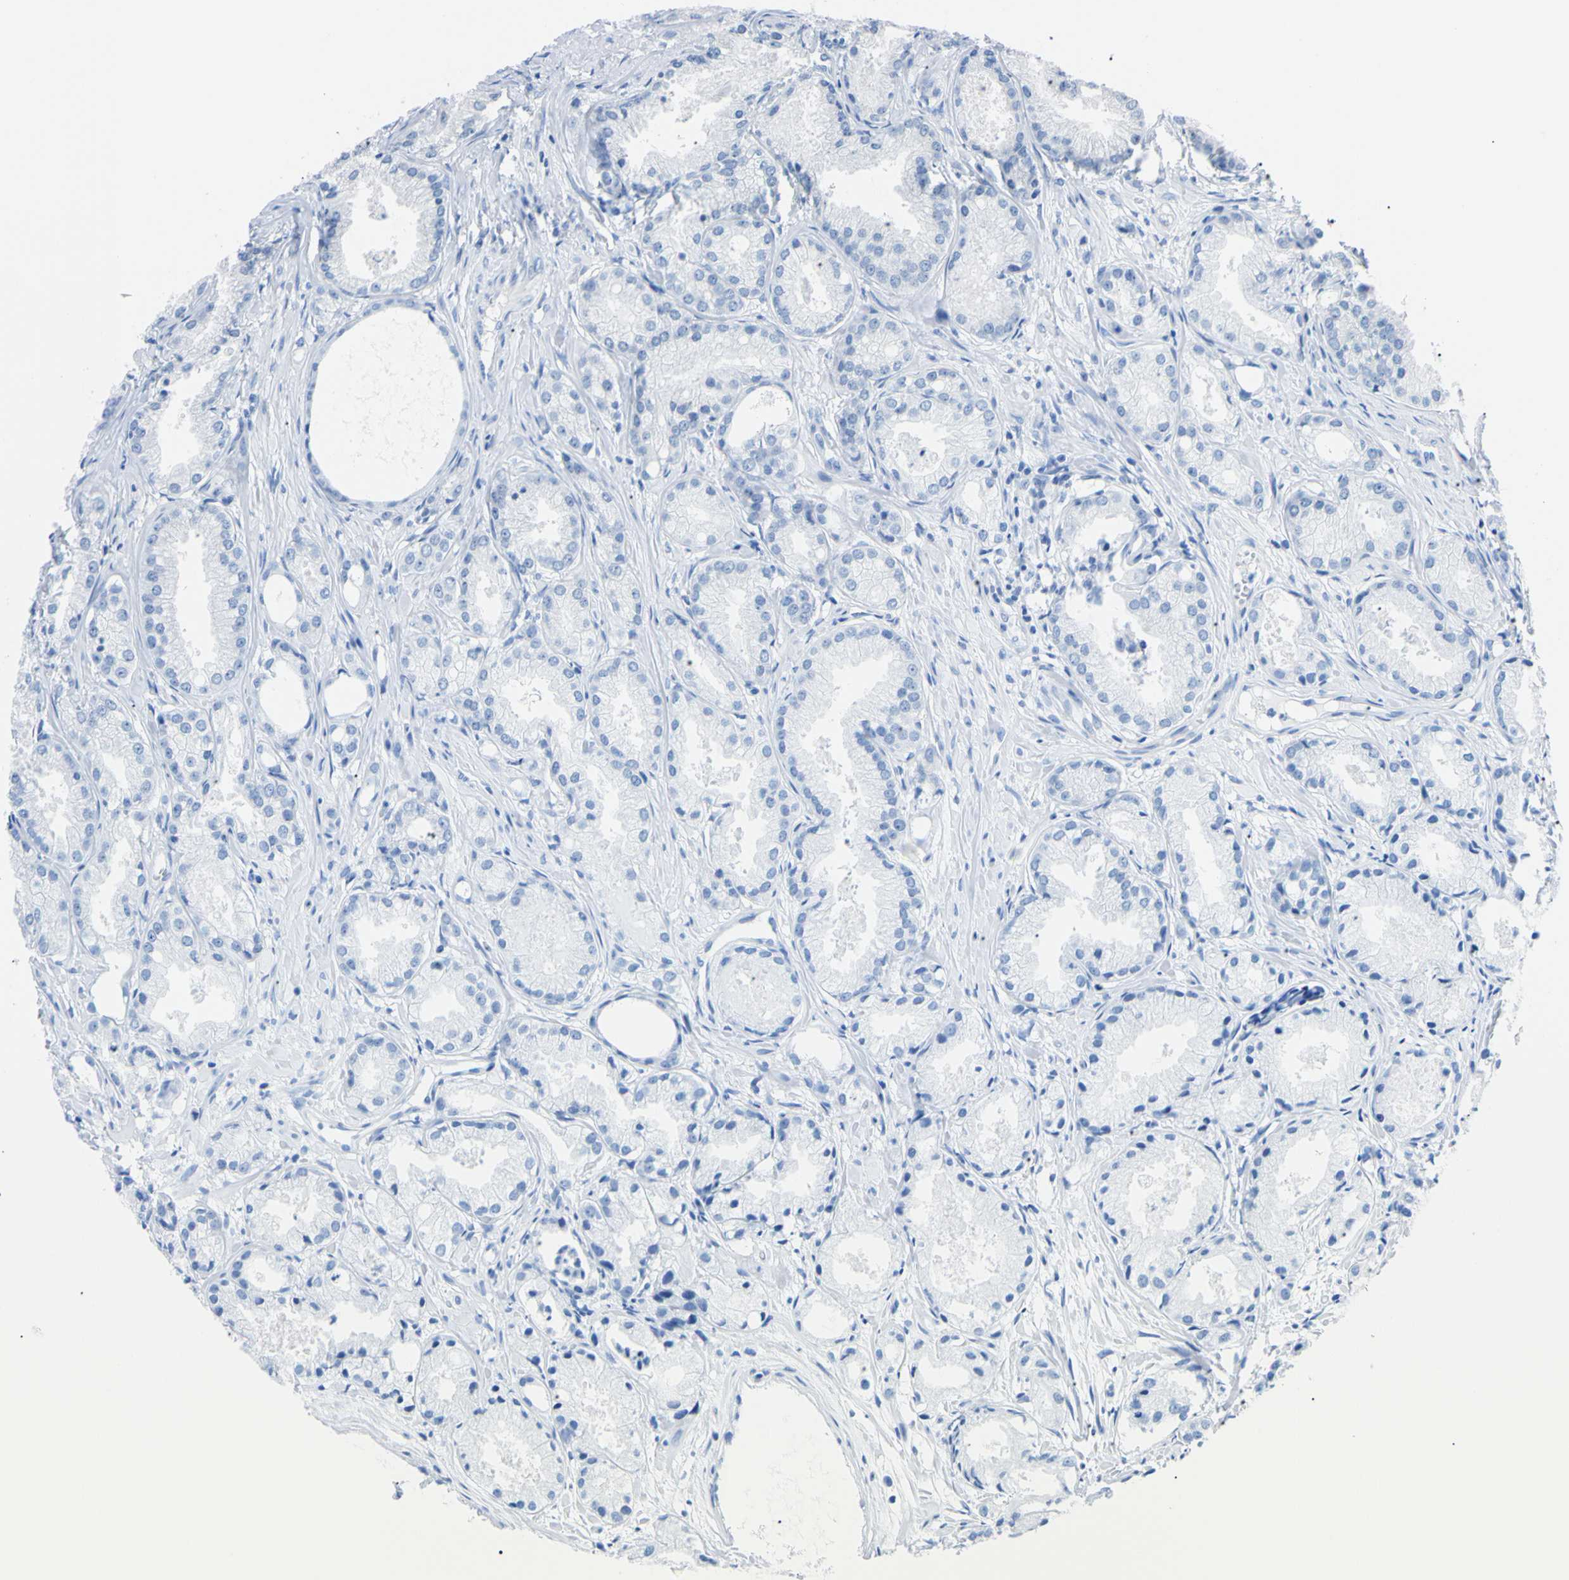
{"staining": {"intensity": "negative", "quantity": "none", "location": "none"}, "tissue": "prostate cancer", "cell_type": "Tumor cells", "image_type": "cancer", "snomed": [{"axis": "morphology", "description": "Adenocarcinoma, Low grade"}, {"axis": "topography", "description": "Prostate"}], "caption": "Immunohistochemistry histopathology image of human prostate adenocarcinoma (low-grade) stained for a protein (brown), which shows no positivity in tumor cells.", "gene": "RARS1", "patient": {"sex": "male", "age": 72}}